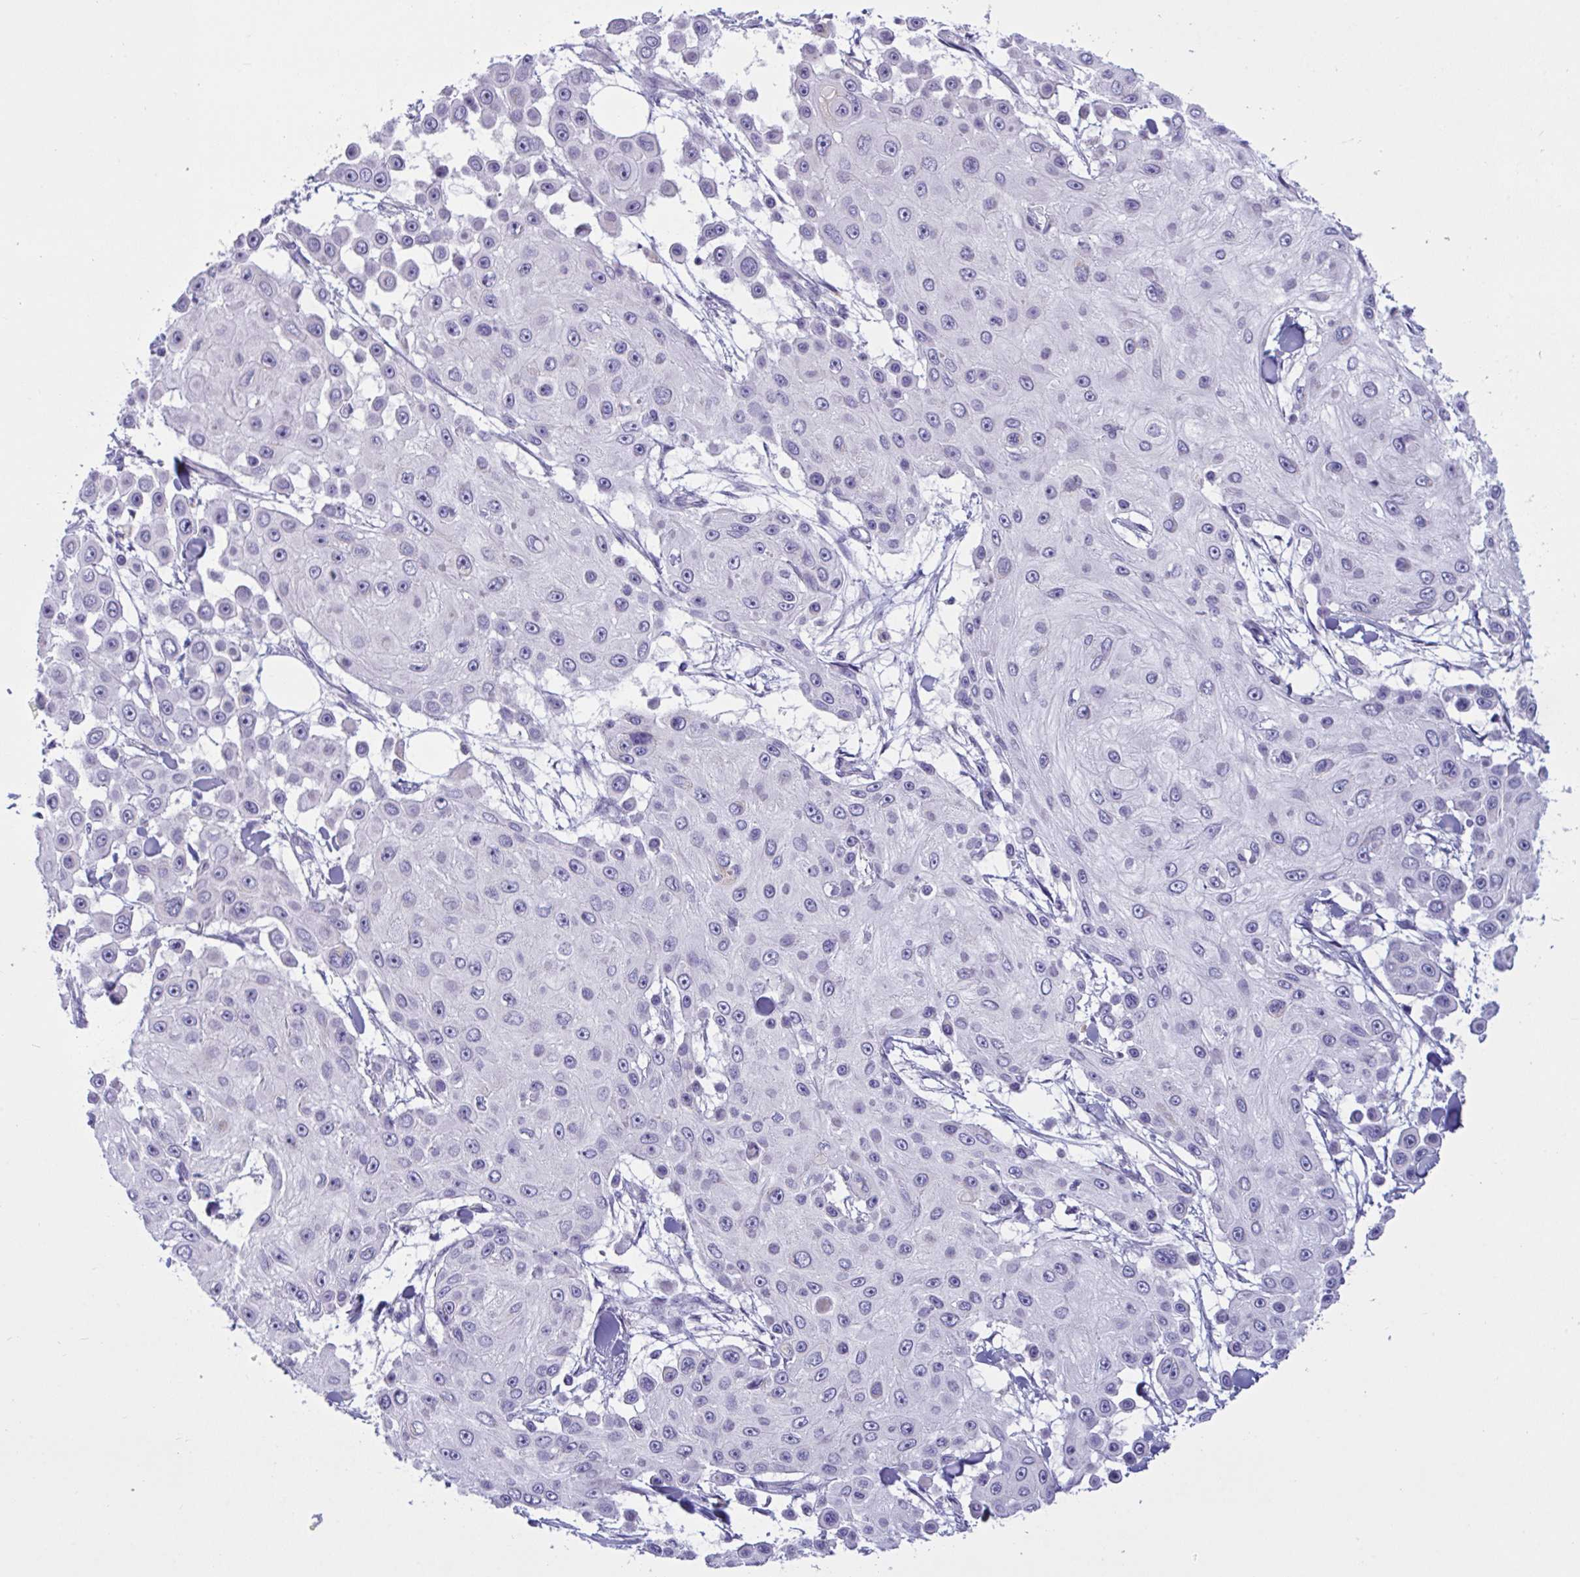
{"staining": {"intensity": "negative", "quantity": "none", "location": "none"}, "tissue": "skin cancer", "cell_type": "Tumor cells", "image_type": "cancer", "snomed": [{"axis": "morphology", "description": "Squamous cell carcinoma, NOS"}, {"axis": "topography", "description": "Skin"}], "caption": "Immunohistochemistry micrograph of skin cancer (squamous cell carcinoma) stained for a protein (brown), which displays no positivity in tumor cells.", "gene": "RPL22L1", "patient": {"sex": "male", "age": 67}}